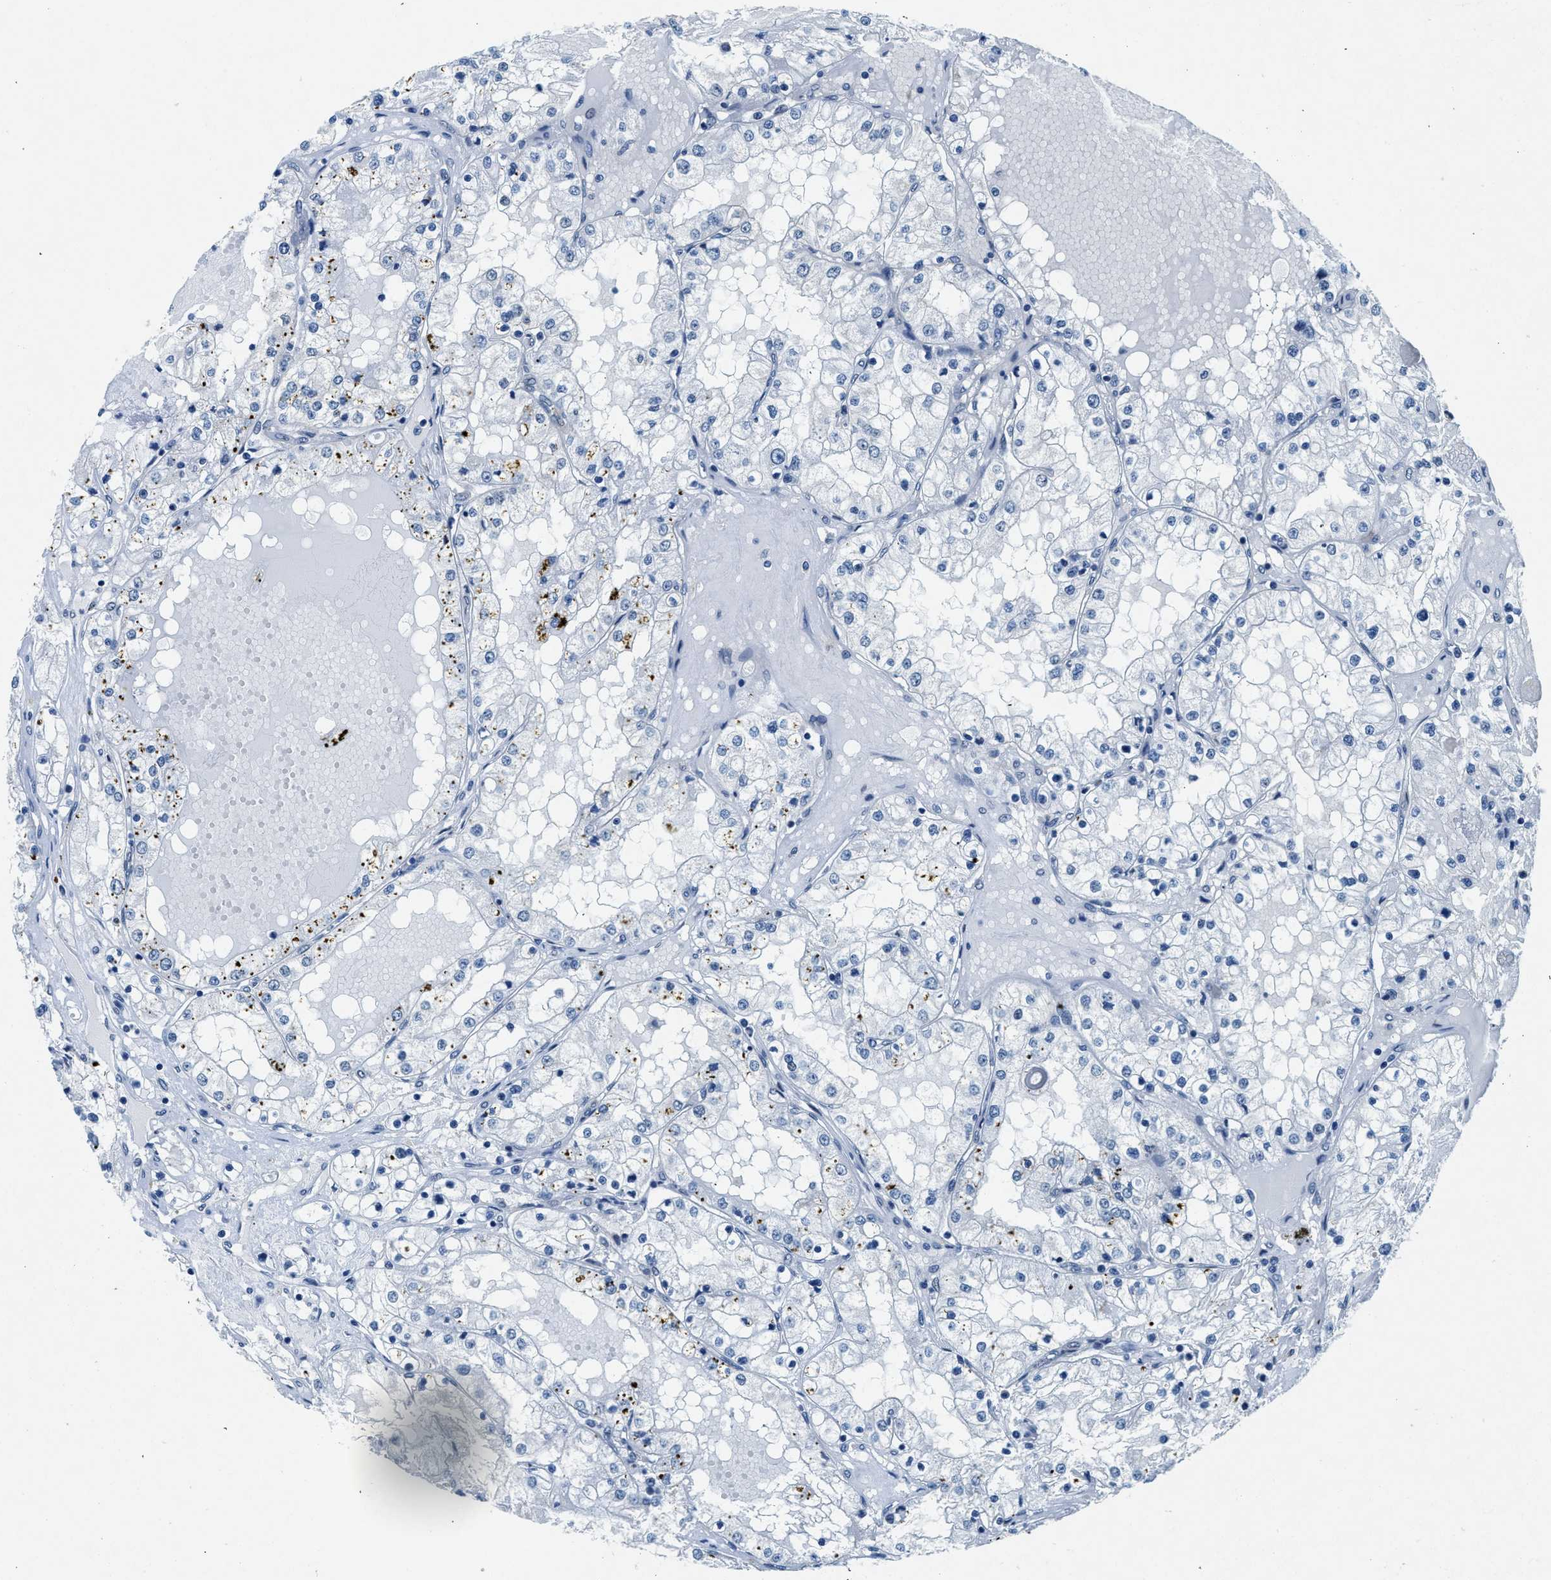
{"staining": {"intensity": "negative", "quantity": "none", "location": "none"}, "tissue": "renal cancer", "cell_type": "Tumor cells", "image_type": "cancer", "snomed": [{"axis": "morphology", "description": "Adenocarcinoma, NOS"}, {"axis": "topography", "description": "Kidney"}], "caption": "The image reveals no staining of tumor cells in renal adenocarcinoma.", "gene": "COPS2", "patient": {"sex": "male", "age": 68}}